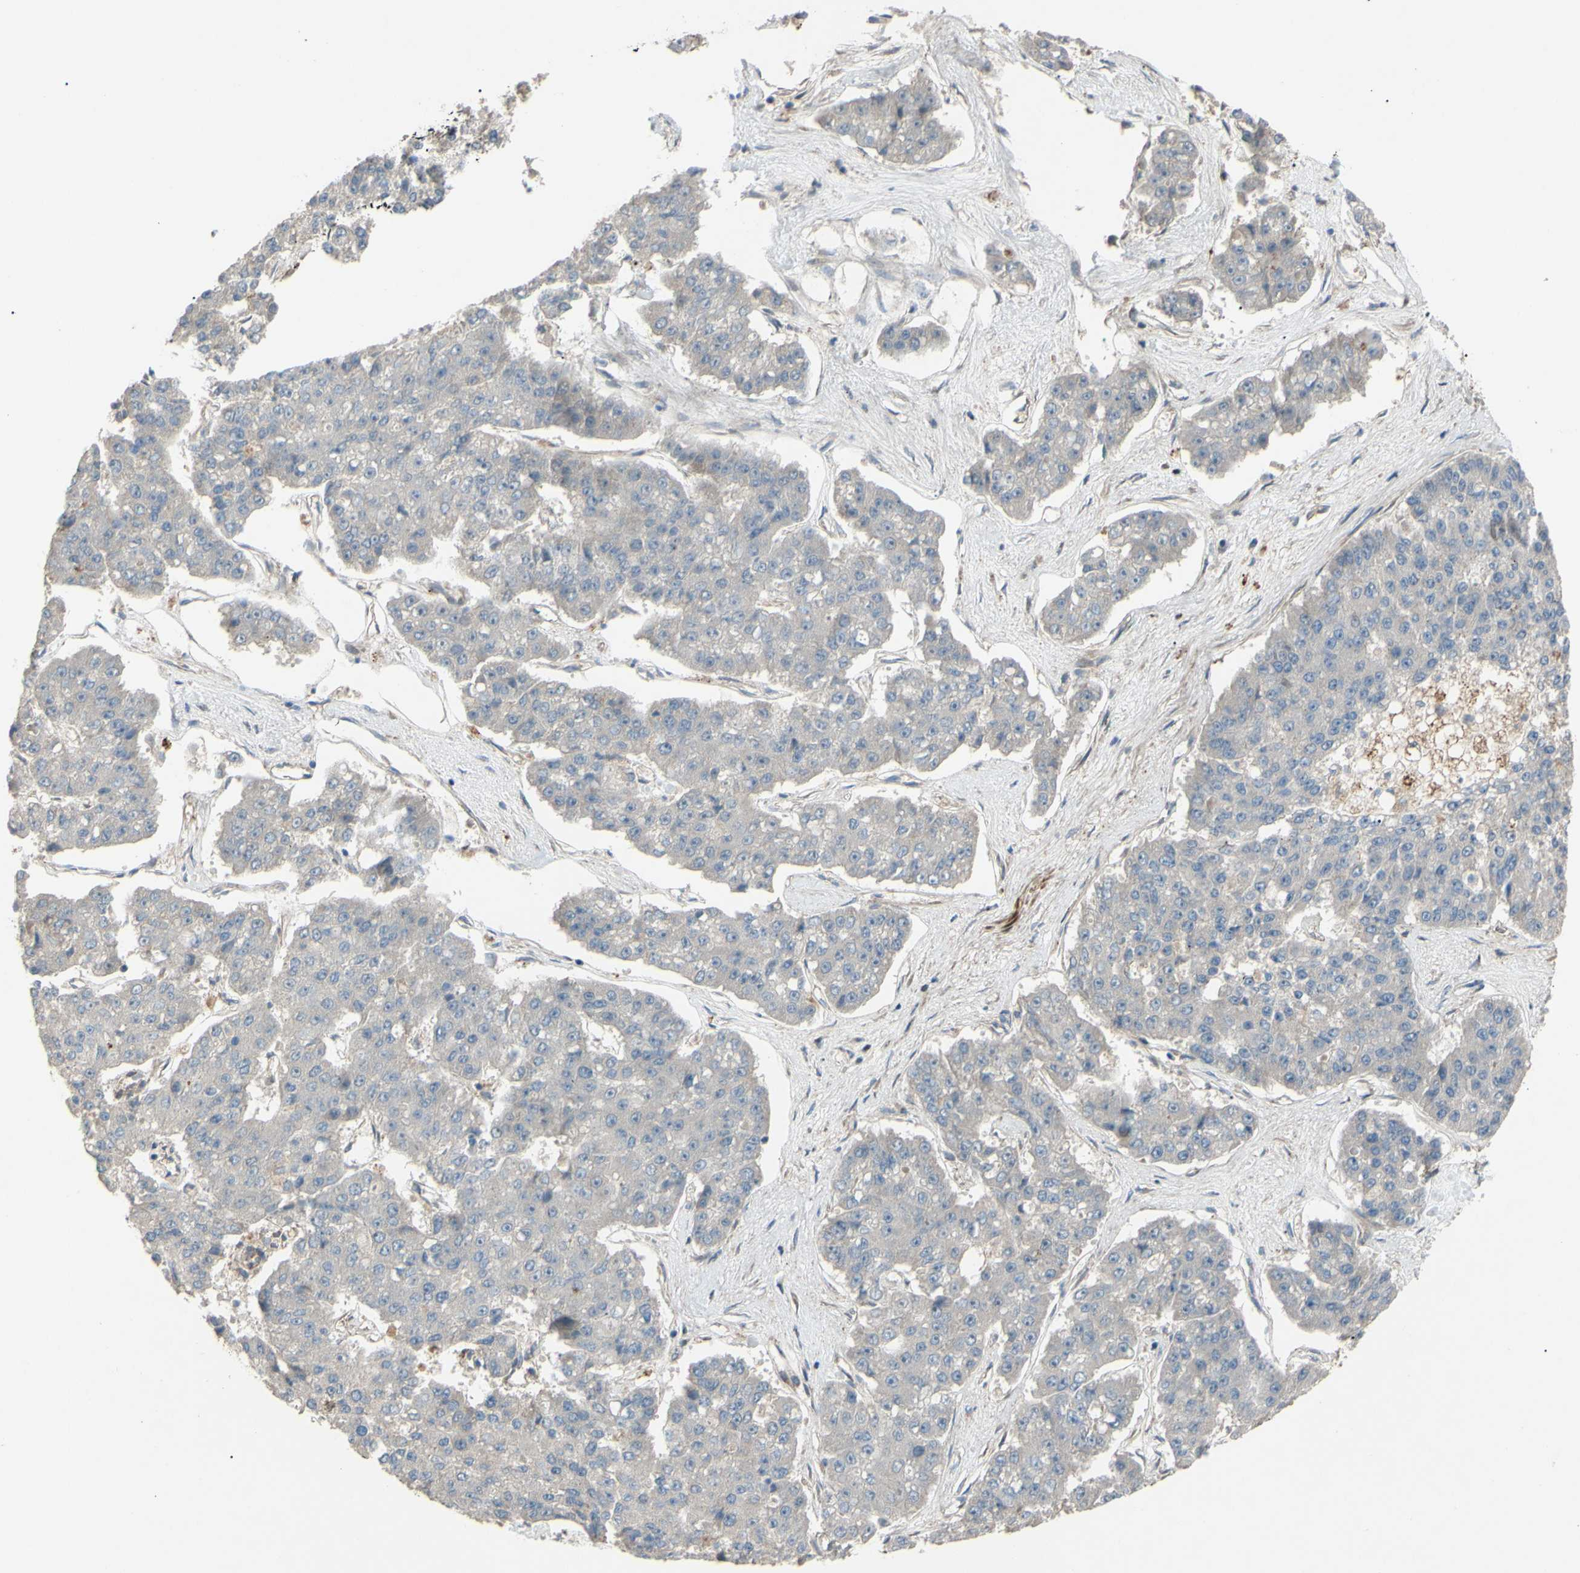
{"staining": {"intensity": "negative", "quantity": "none", "location": "none"}, "tissue": "pancreatic cancer", "cell_type": "Tumor cells", "image_type": "cancer", "snomed": [{"axis": "morphology", "description": "Adenocarcinoma, NOS"}, {"axis": "topography", "description": "Pancreas"}], "caption": "Tumor cells show no significant protein staining in pancreatic adenocarcinoma. (Stains: DAB (3,3'-diaminobenzidine) immunohistochemistry (IHC) with hematoxylin counter stain, Microscopy: brightfield microscopy at high magnification).", "gene": "SPTLC1", "patient": {"sex": "male", "age": 50}}